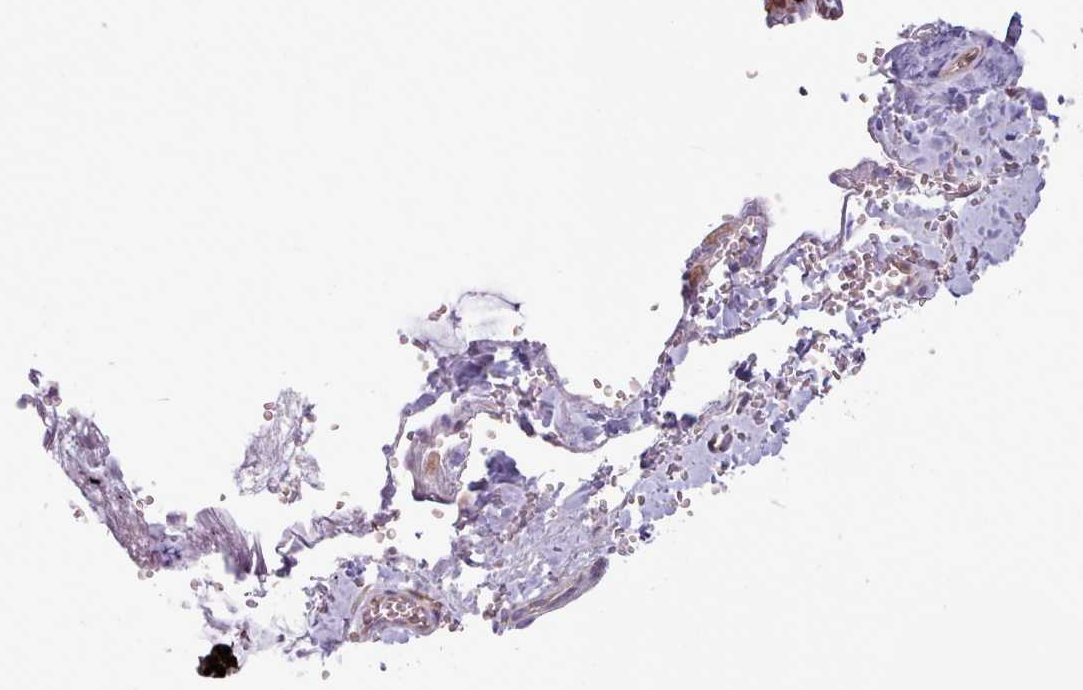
{"staining": {"intensity": "moderate", "quantity": ">75%", "location": "cytoplasmic/membranous"}, "tissue": "ovarian cancer", "cell_type": "Tumor cells", "image_type": "cancer", "snomed": [{"axis": "morphology", "description": "Cystadenocarcinoma, mucinous, NOS"}, {"axis": "topography", "description": "Ovary"}], "caption": "Immunohistochemical staining of ovarian cancer displays medium levels of moderate cytoplasmic/membranous protein positivity in about >75% of tumor cells. (Brightfield microscopy of DAB IHC at high magnification).", "gene": "CRYBG1", "patient": {"sex": "female", "age": 73}}